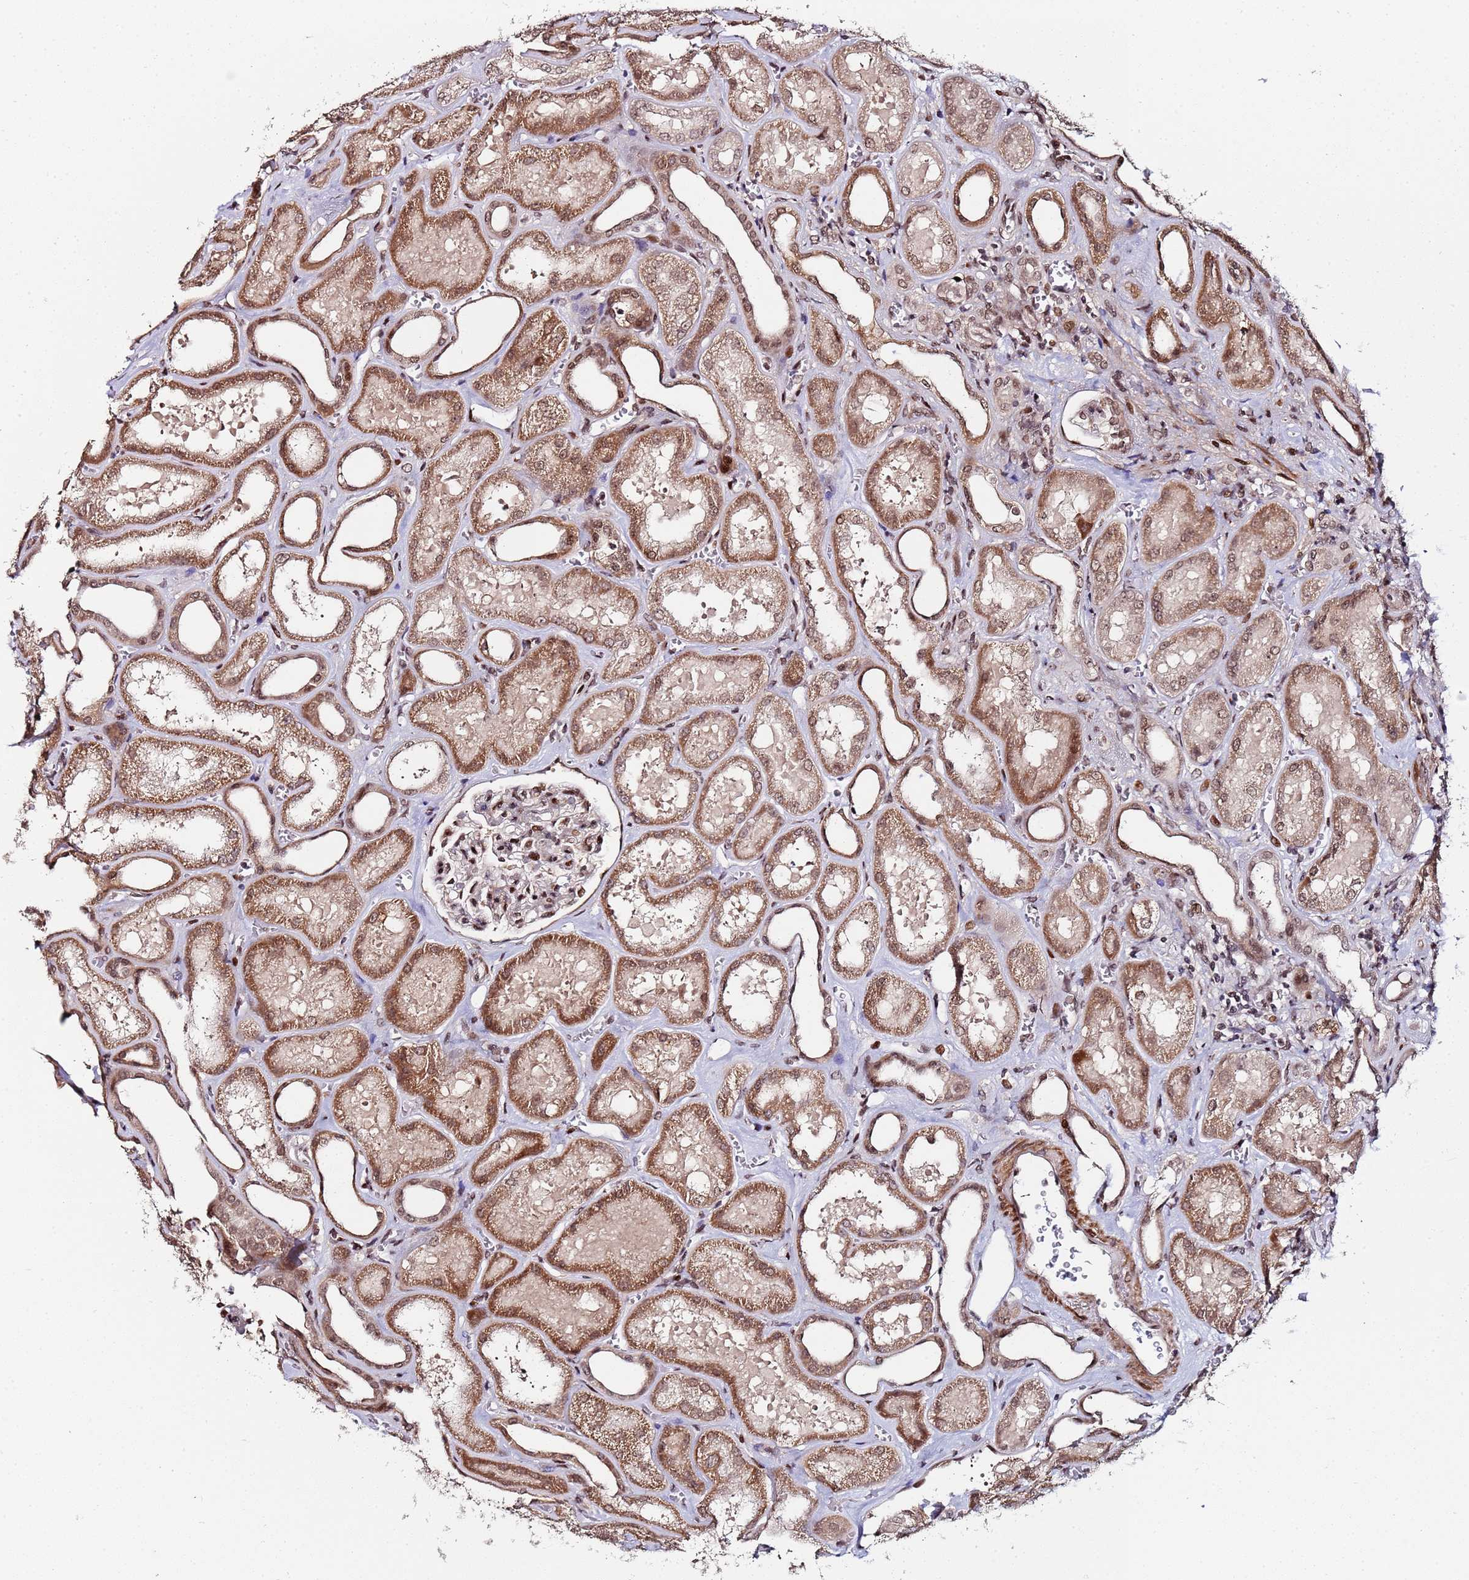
{"staining": {"intensity": "moderate", "quantity": ">75%", "location": "nuclear"}, "tissue": "kidney", "cell_type": "Cells in glomeruli", "image_type": "normal", "snomed": [{"axis": "morphology", "description": "Normal tissue, NOS"}, {"axis": "morphology", "description": "Adenocarcinoma, NOS"}, {"axis": "topography", "description": "Kidney"}], "caption": "DAB (3,3'-diaminobenzidine) immunohistochemical staining of normal human kidney shows moderate nuclear protein positivity in about >75% of cells in glomeruli.", "gene": "PPM1H", "patient": {"sex": "female", "age": 68}}